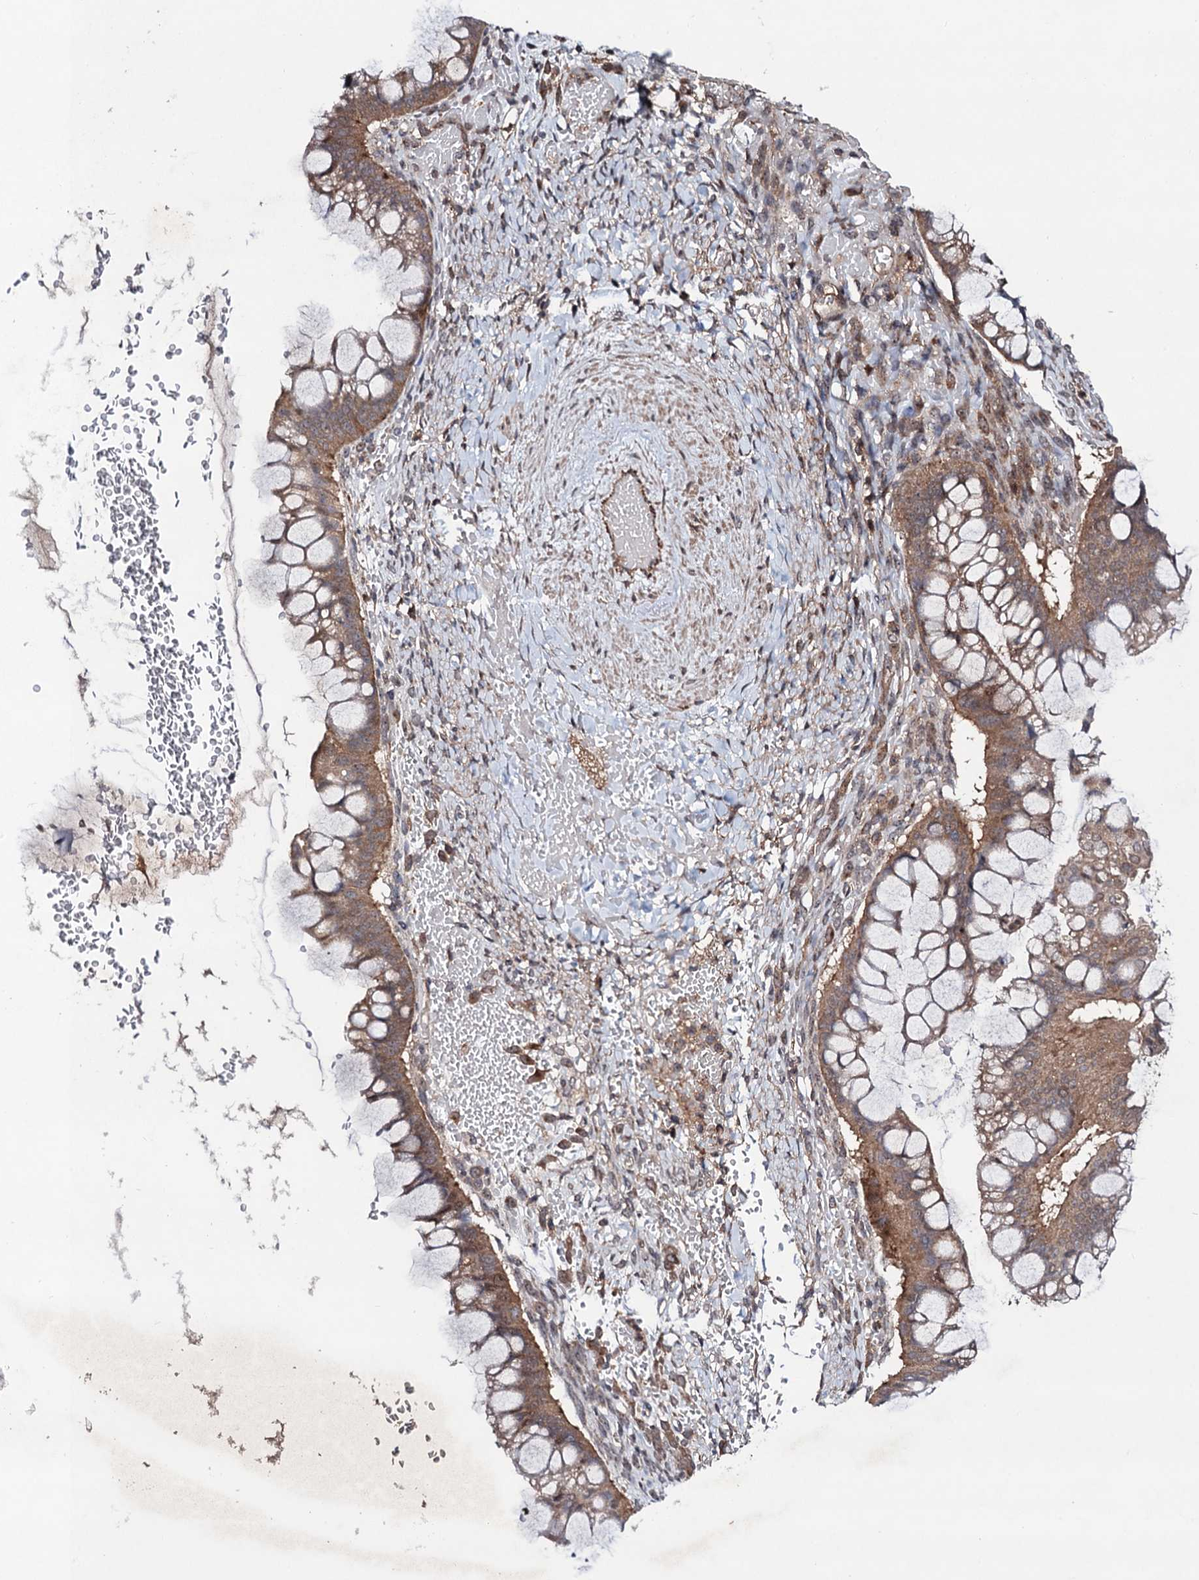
{"staining": {"intensity": "moderate", "quantity": ">75%", "location": "cytoplasmic/membranous"}, "tissue": "ovarian cancer", "cell_type": "Tumor cells", "image_type": "cancer", "snomed": [{"axis": "morphology", "description": "Cystadenocarcinoma, mucinous, NOS"}, {"axis": "topography", "description": "Ovary"}], "caption": "Moderate cytoplasmic/membranous staining is seen in approximately >75% of tumor cells in ovarian cancer.", "gene": "KXD1", "patient": {"sex": "female", "age": 73}}